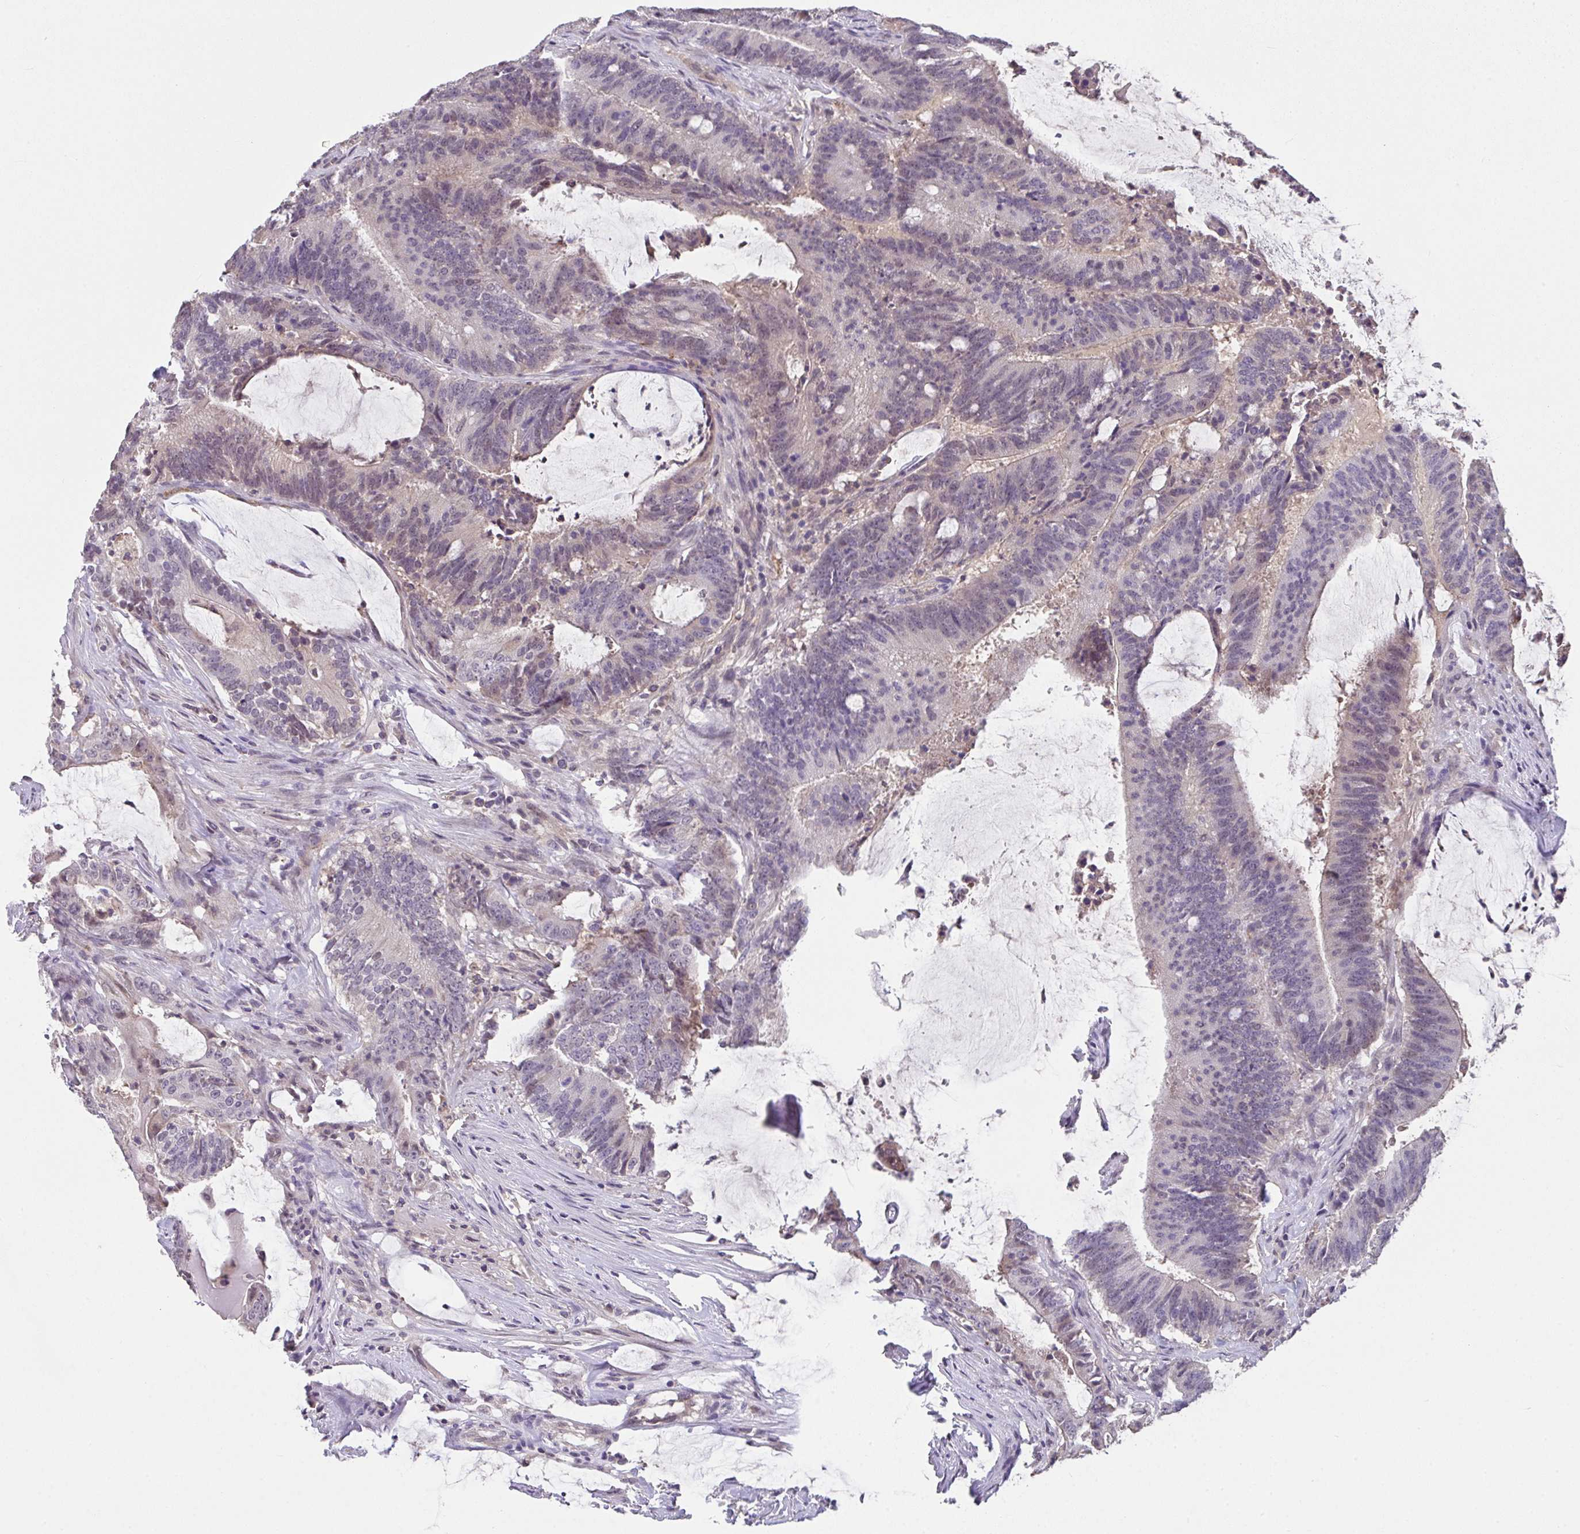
{"staining": {"intensity": "weak", "quantity": "<25%", "location": "nuclear"}, "tissue": "colorectal cancer", "cell_type": "Tumor cells", "image_type": "cancer", "snomed": [{"axis": "morphology", "description": "Adenocarcinoma, NOS"}, {"axis": "topography", "description": "Colon"}], "caption": "An immunohistochemistry histopathology image of colorectal adenocarcinoma is shown. There is no staining in tumor cells of colorectal adenocarcinoma. (IHC, brightfield microscopy, high magnification).", "gene": "GLTPD2", "patient": {"sex": "female", "age": 43}}